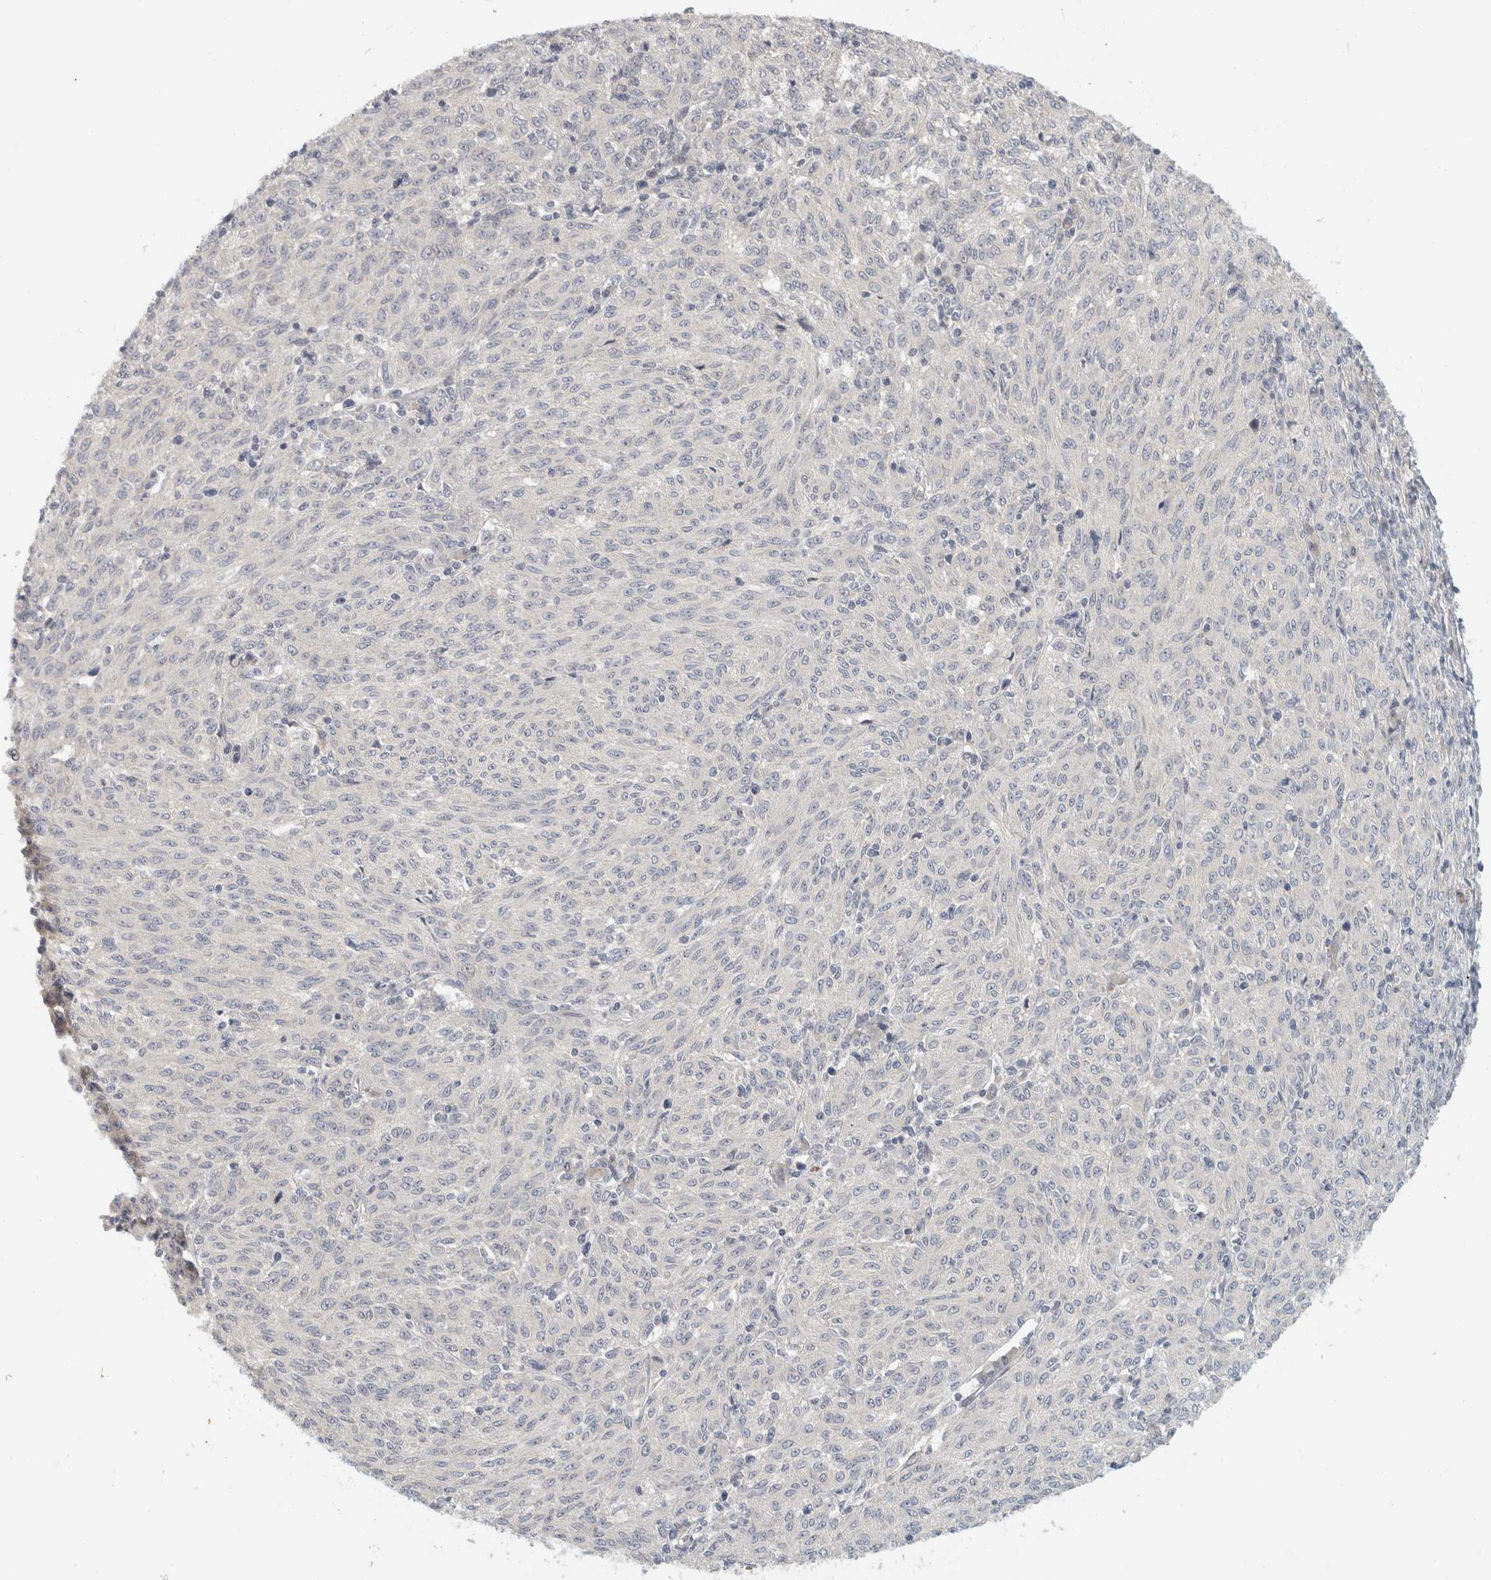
{"staining": {"intensity": "negative", "quantity": "none", "location": "none"}, "tissue": "melanoma", "cell_type": "Tumor cells", "image_type": "cancer", "snomed": [{"axis": "morphology", "description": "Malignant melanoma, NOS"}, {"axis": "topography", "description": "Skin"}], "caption": "This is a histopathology image of immunohistochemistry (IHC) staining of malignant melanoma, which shows no positivity in tumor cells.", "gene": "AFP", "patient": {"sex": "female", "age": 72}}